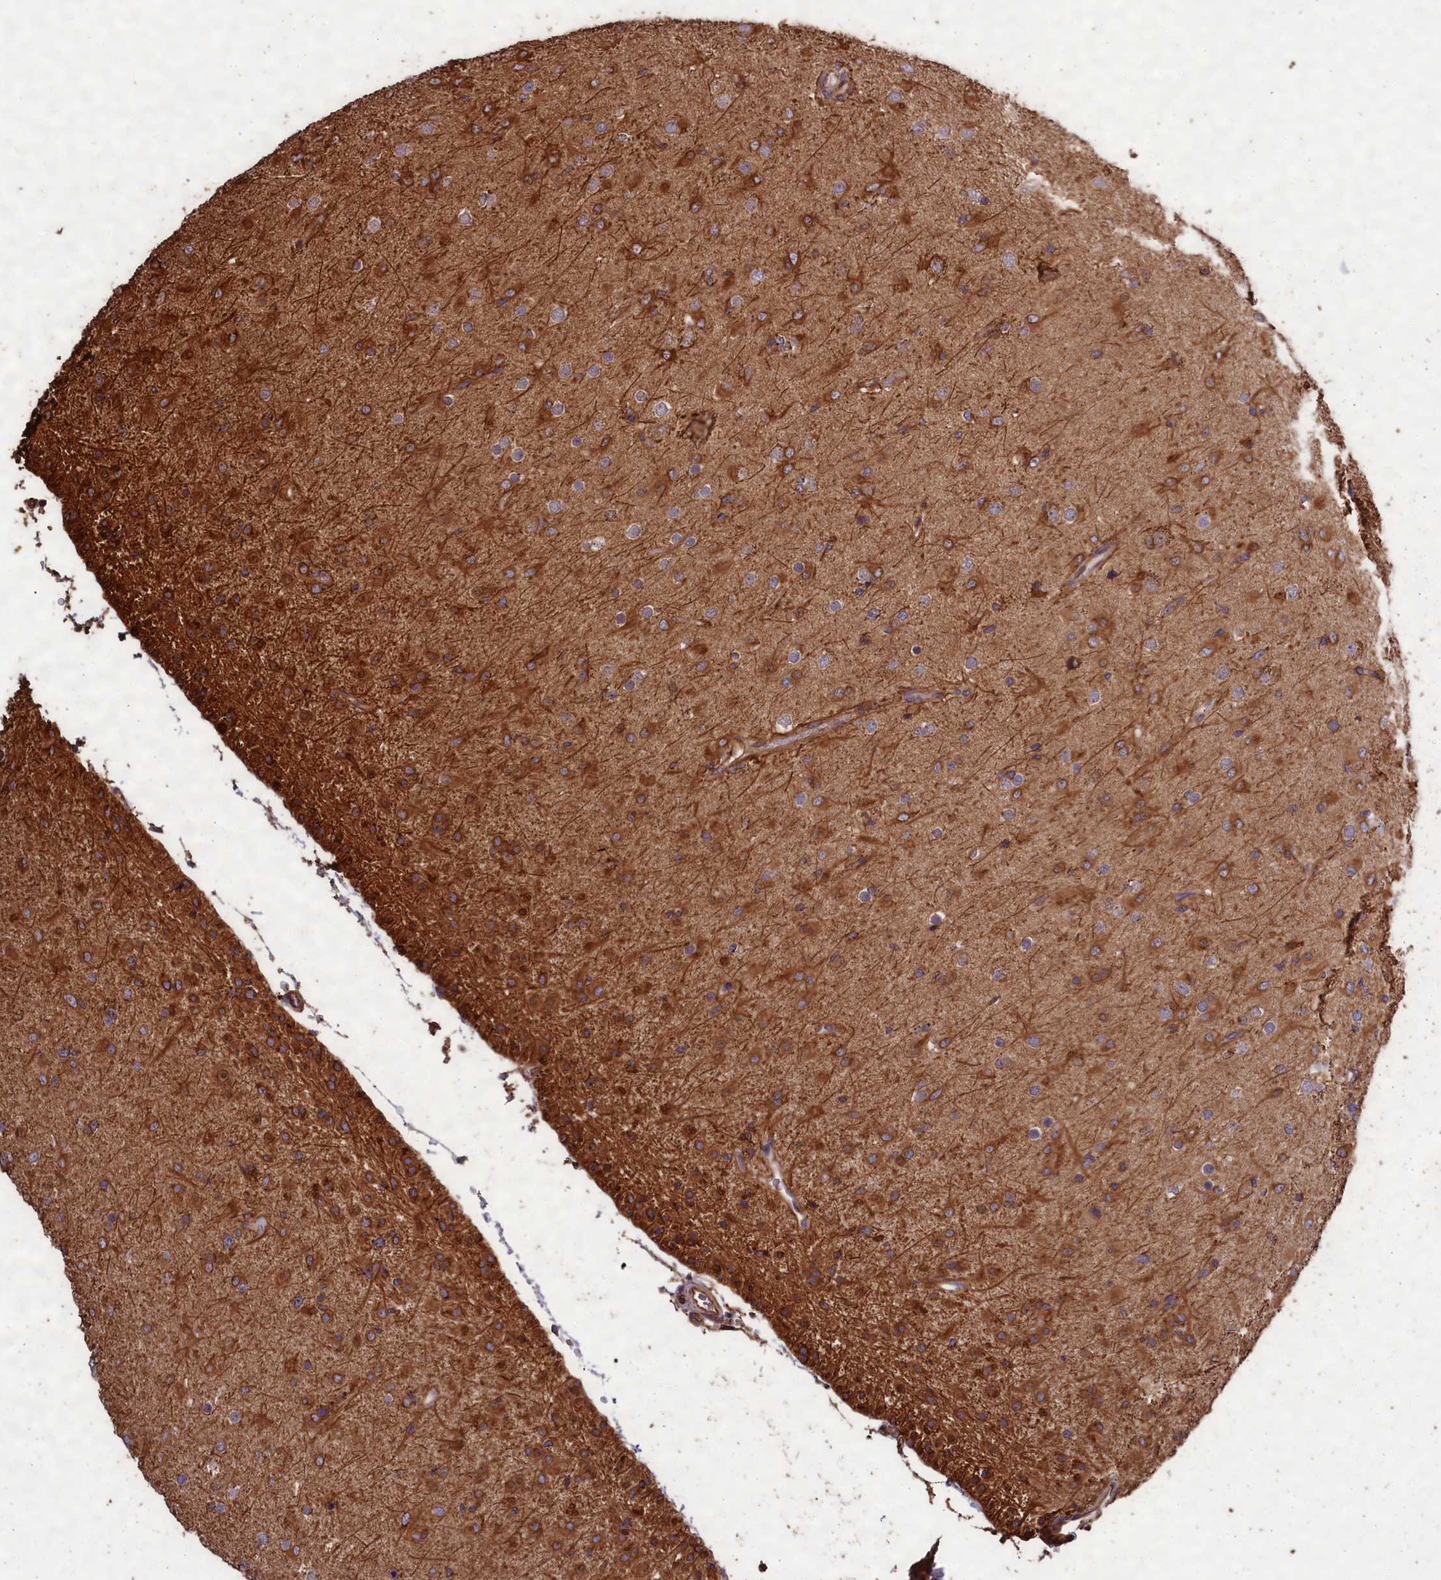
{"staining": {"intensity": "moderate", "quantity": "25%-75%", "location": "cytoplasmic/membranous"}, "tissue": "glioma", "cell_type": "Tumor cells", "image_type": "cancer", "snomed": [{"axis": "morphology", "description": "Glioma, malignant, Low grade"}, {"axis": "topography", "description": "Brain"}], "caption": "Protein analysis of glioma tissue displays moderate cytoplasmic/membranous expression in approximately 25%-75% of tumor cells. The staining was performed using DAB (3,3'-diaminobenzidine), with brown indicating positive protein expression. Nuclei are stained blue with hematoxylin.", "gene": "CCDC124", "patient": {"sex": "male", "age": 65}}